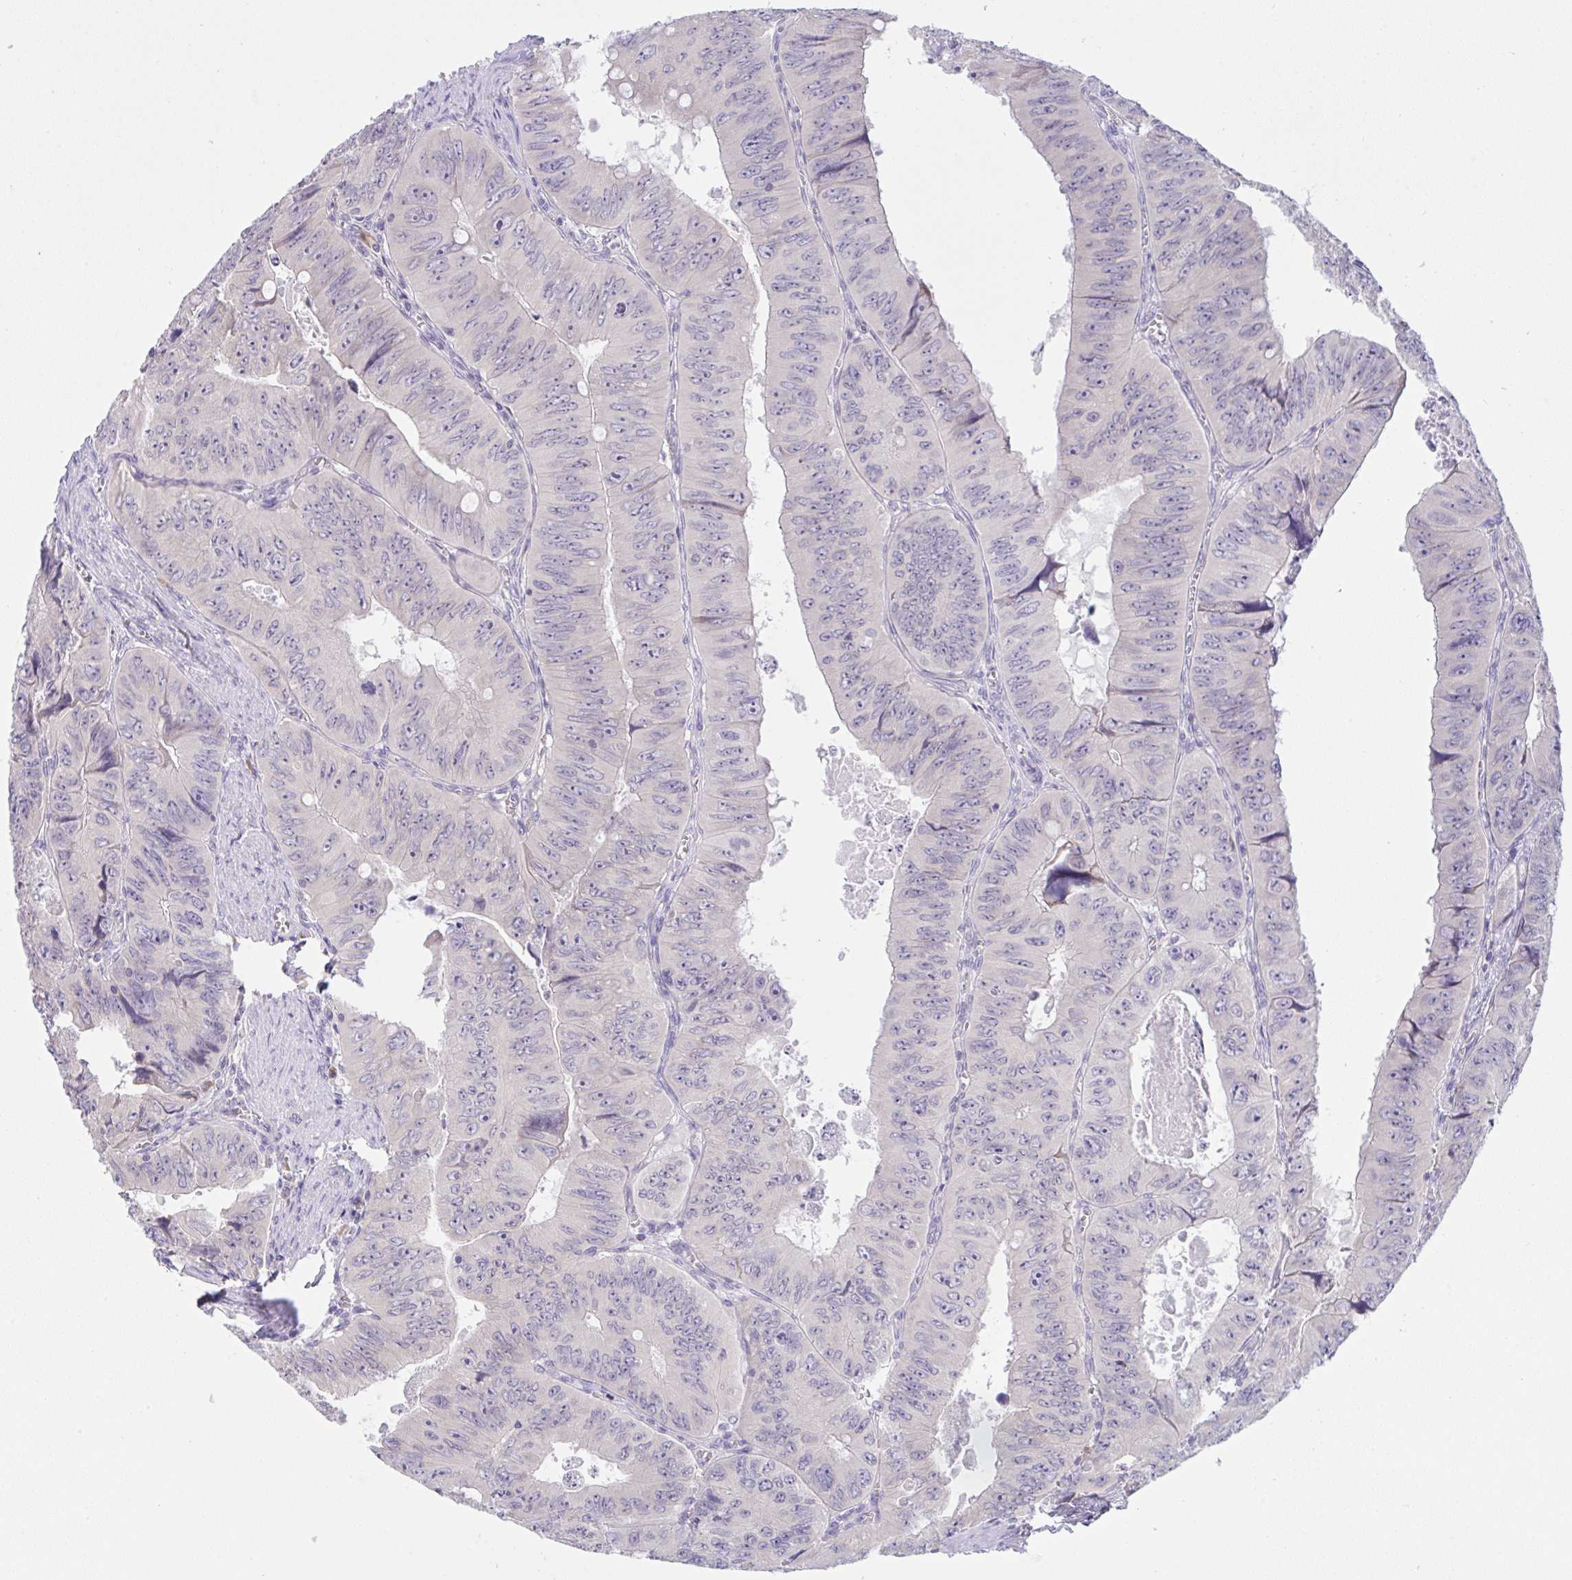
{"staining": {"intensity": "negative", "quantity": "none", "location": "none"}, "tissue": "colorectal cancer", "cell_type": "Tumor cells", "image_type": "cancer", "snomed": [{"axis": "morphology", "description": "Adenocarcinoma, NOS"}, {"axis": "topography", "description": "Colon"}], "caption": "A micrograph of colorectal cancer (adenocarcinoma) stained for a protein demonstrates no brown staining in tumor cells.", "gene": "TMEM41A", "patient": {"sex": "female", "age": 84}}